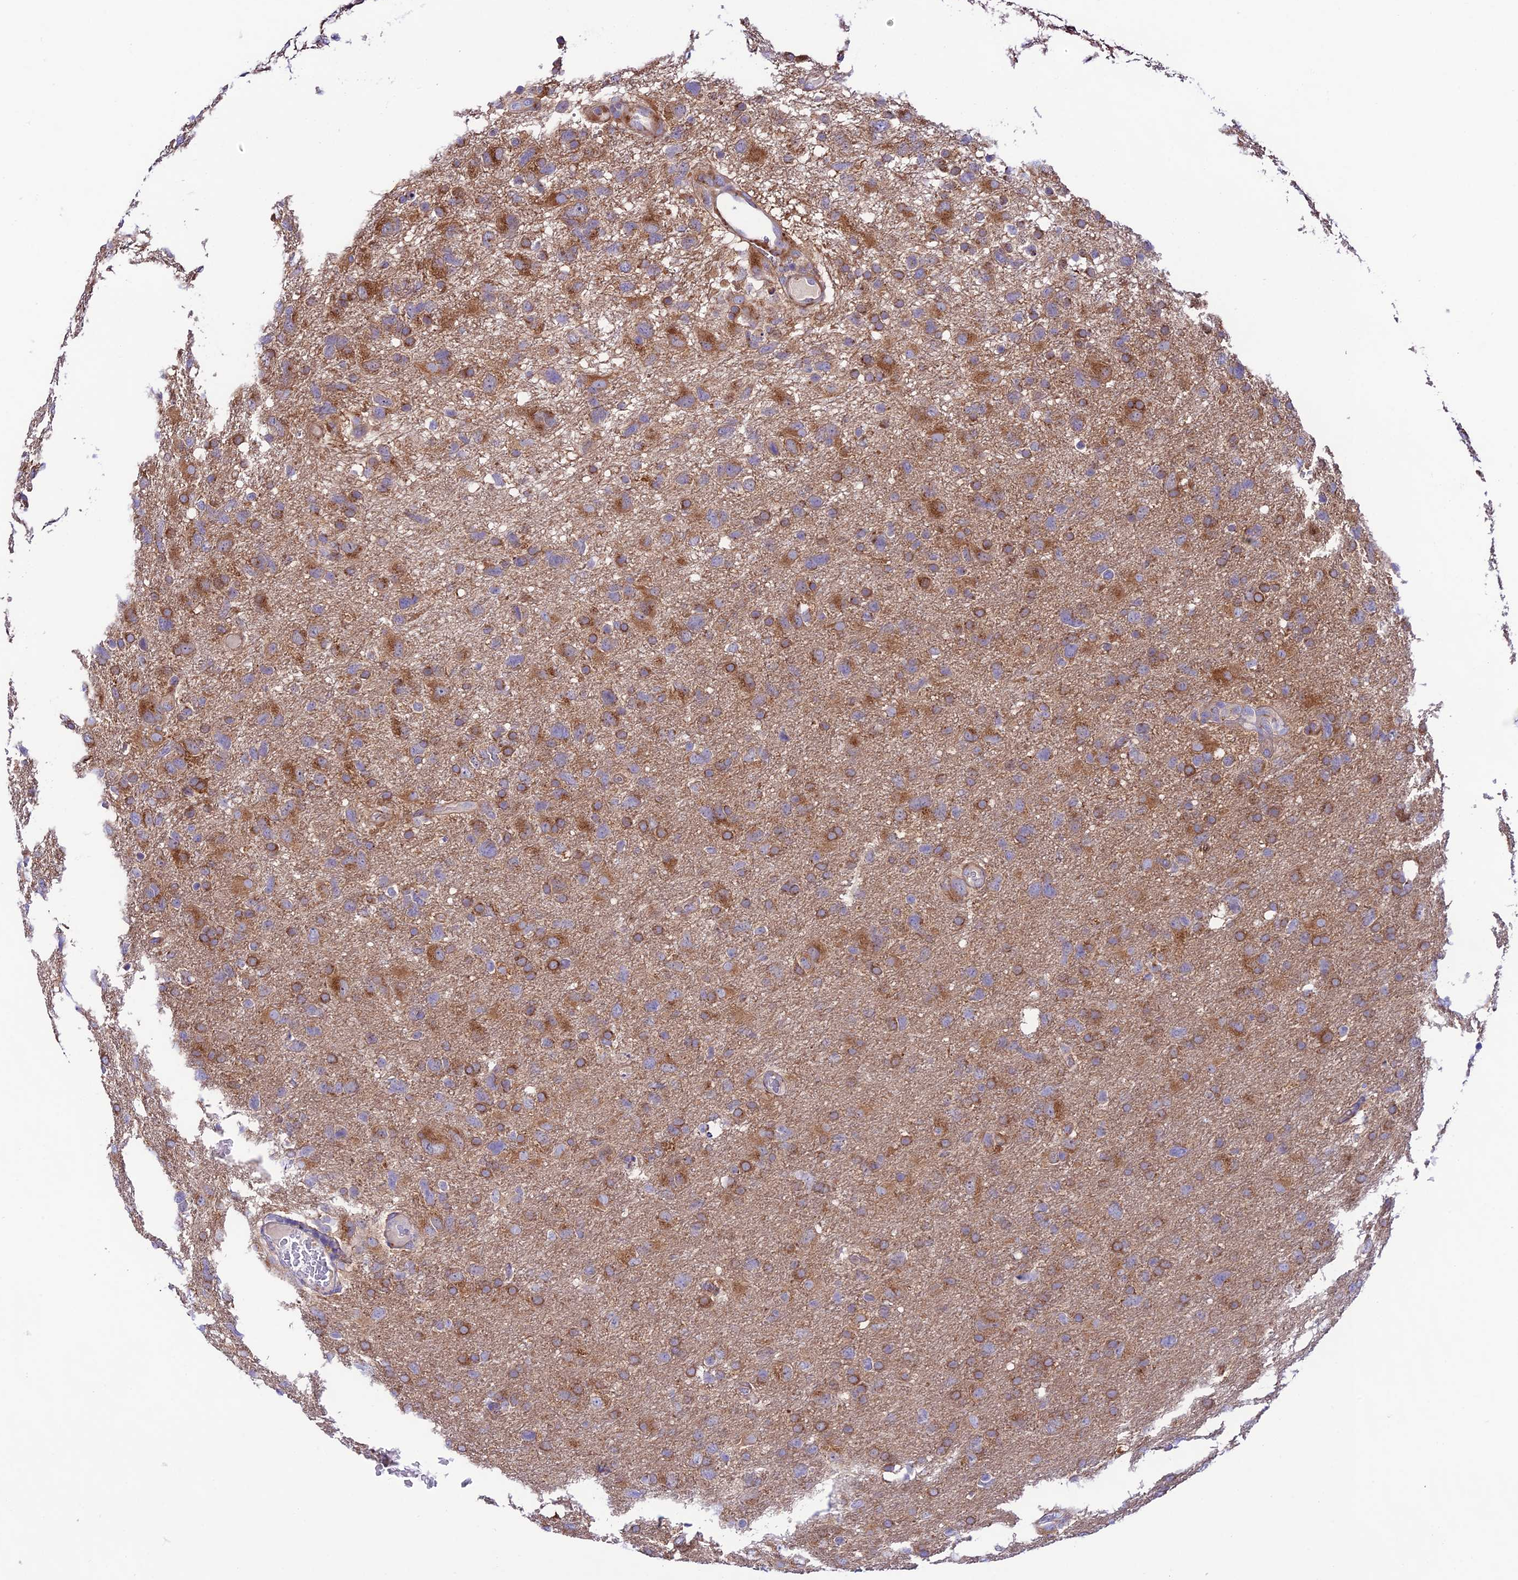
{"staining": {"intensity": "moderate", "quantity": "25%-75%", "location": "cytoplasmic/membranous"}, "tissue": "glioma", "cell_type": "Tumor cells", "image_type": "cancer", "snomed": [{"axis": "morphology", "description": "Glioma, malignant, High grade"}, {"axis": "topography", "description": "Brain"}], "caption": "Moderate cytoplasmic/membranous staining for a protein is appreciated in approximately 25%-75% of tumor cells of glioma using immunohistochemistry.", "gene": "LACTB2", "patient": {"sex": "male", "age": 61}}